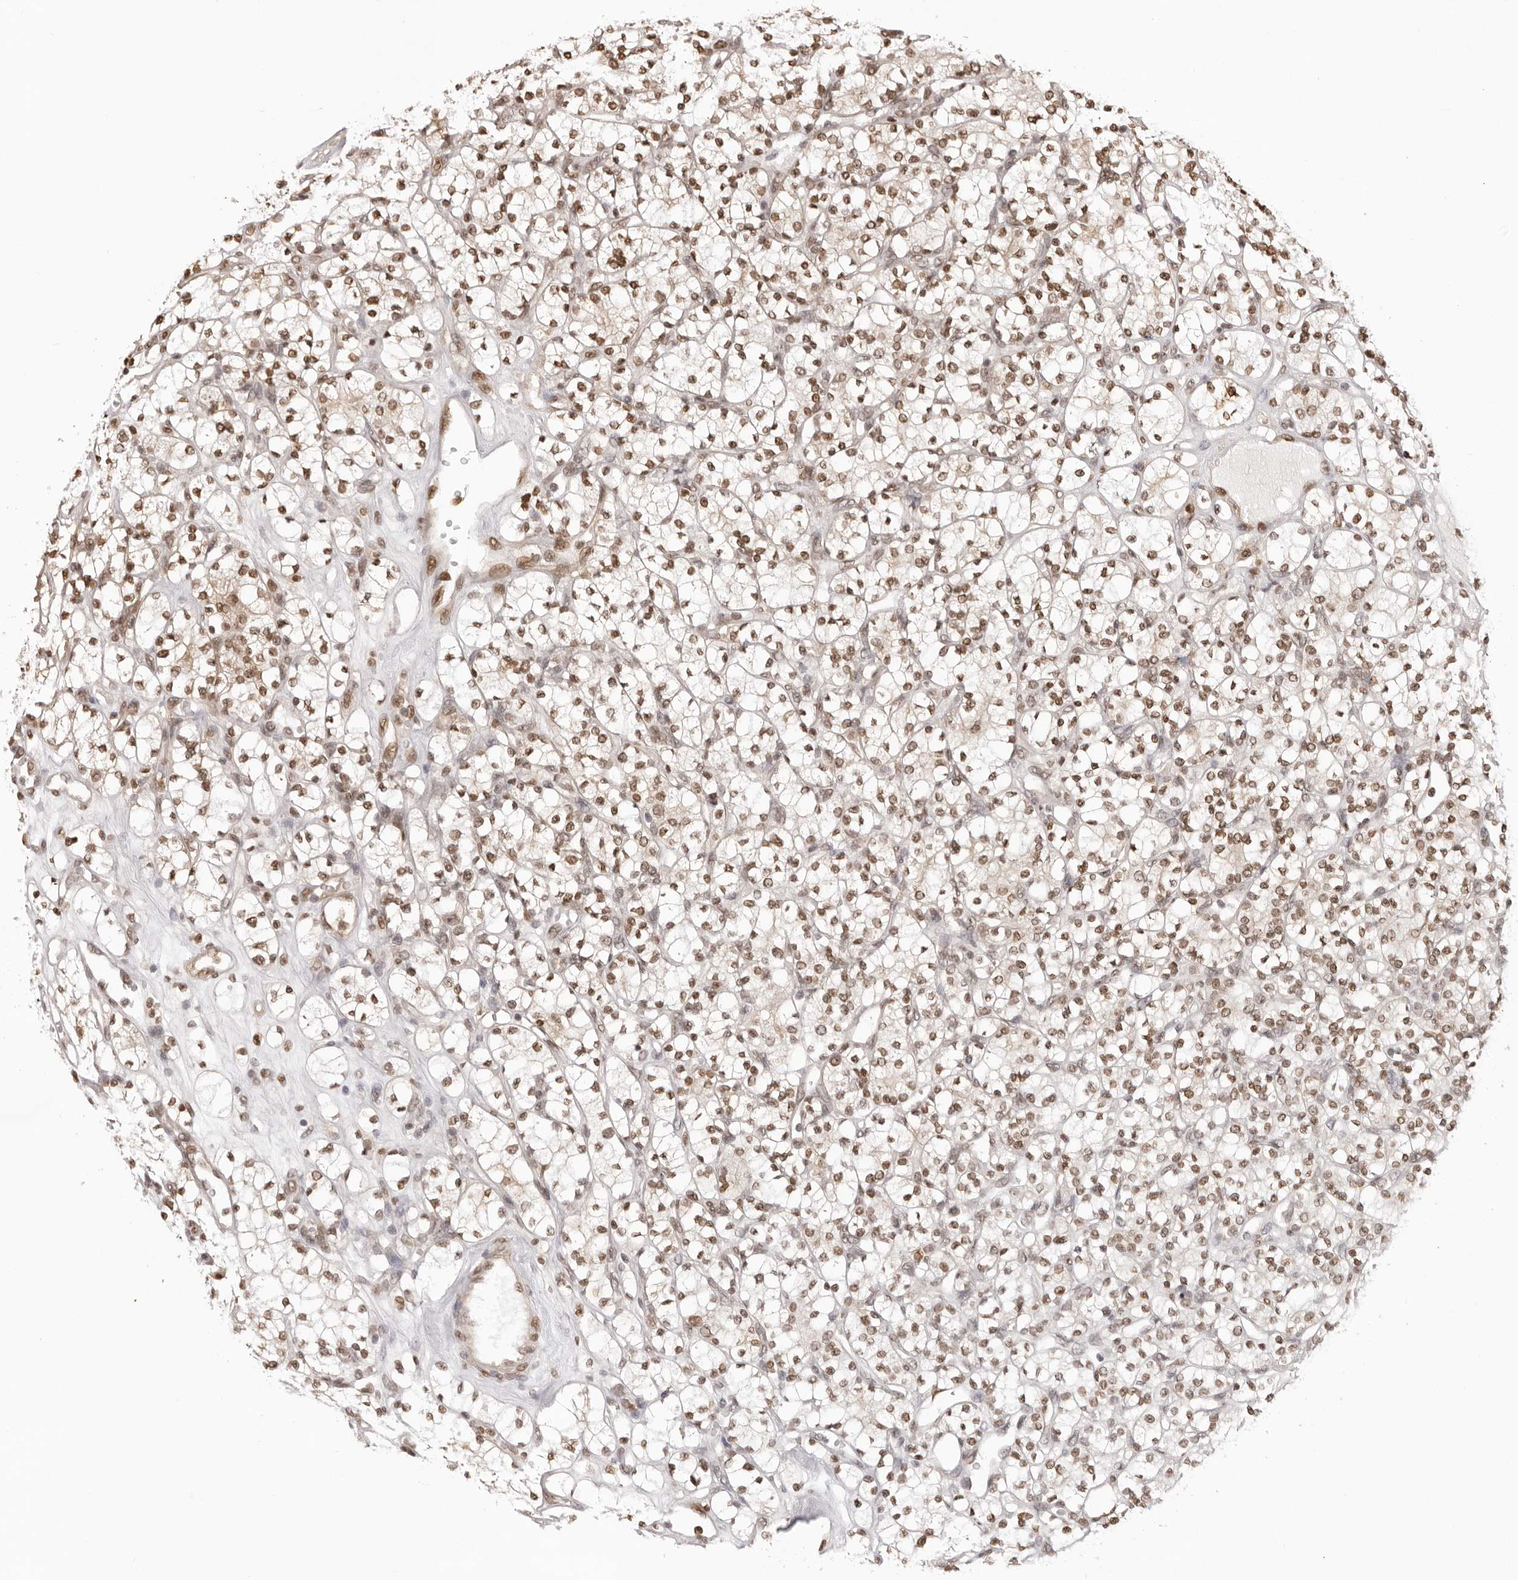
{"staining": {"intensity": "moderate", "quantity": ">75%", "location": "nuclear"}, "tissue": "renal cancer", "cell_type": "Tumor cells", "image_type": "cancer", "snomed": [{"axis": "morphology", "description": "Adenocarcinoma, NOS"}, {"axis": "topography", "description": "Kidney"}], "caption": "DAB immunohistochemical staining of human renal cancer (adenocarcinoma) demonstrates moderate nuclear protein staining in about >75% of tumor cells.", "gene": "HSPA4", "patient": {"sex": "male", "age": 77}}